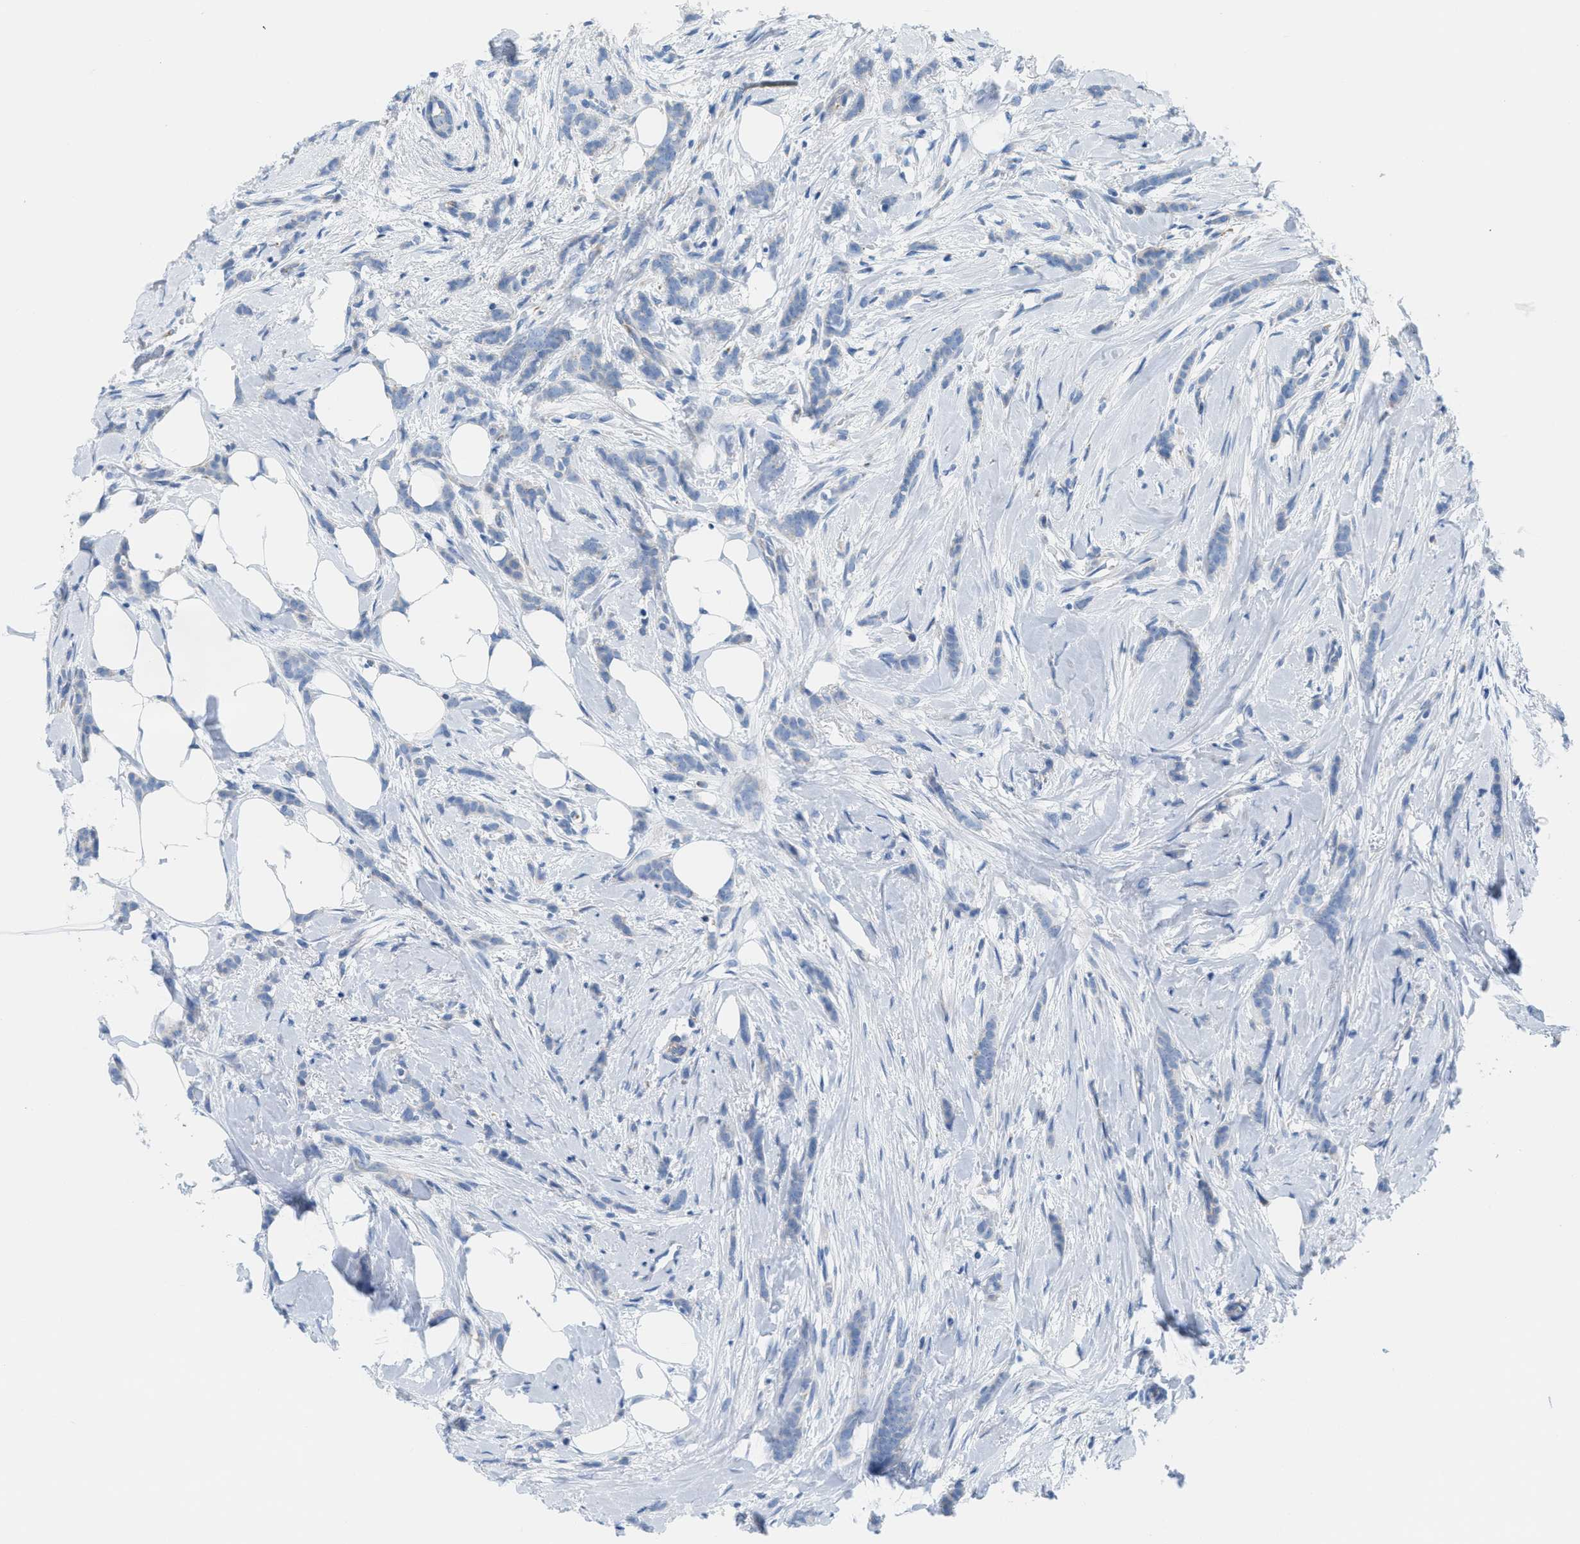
{"staining": {"intensity": "negative", "quantity": "none", "location": "none"}, "tissue": "breast cancer", "cell_type": "Tumor cells", "image_type": "cancer", "snomed": [{"axis": "morphology", "description": "Lobular carcinoma, in situ"}, {"axis": "morphology", "description": "Lobular carcinoma"}, {"axis": "topography", "description": "Breast"}], "caption": "This is an immunohistochemistry histopathology image of human breast cancer (lobular carcinoma in situ). There is no staining in tumor cells.", "gene": "SLC12A1", "patient": {"sex": "female", "age": 41}}